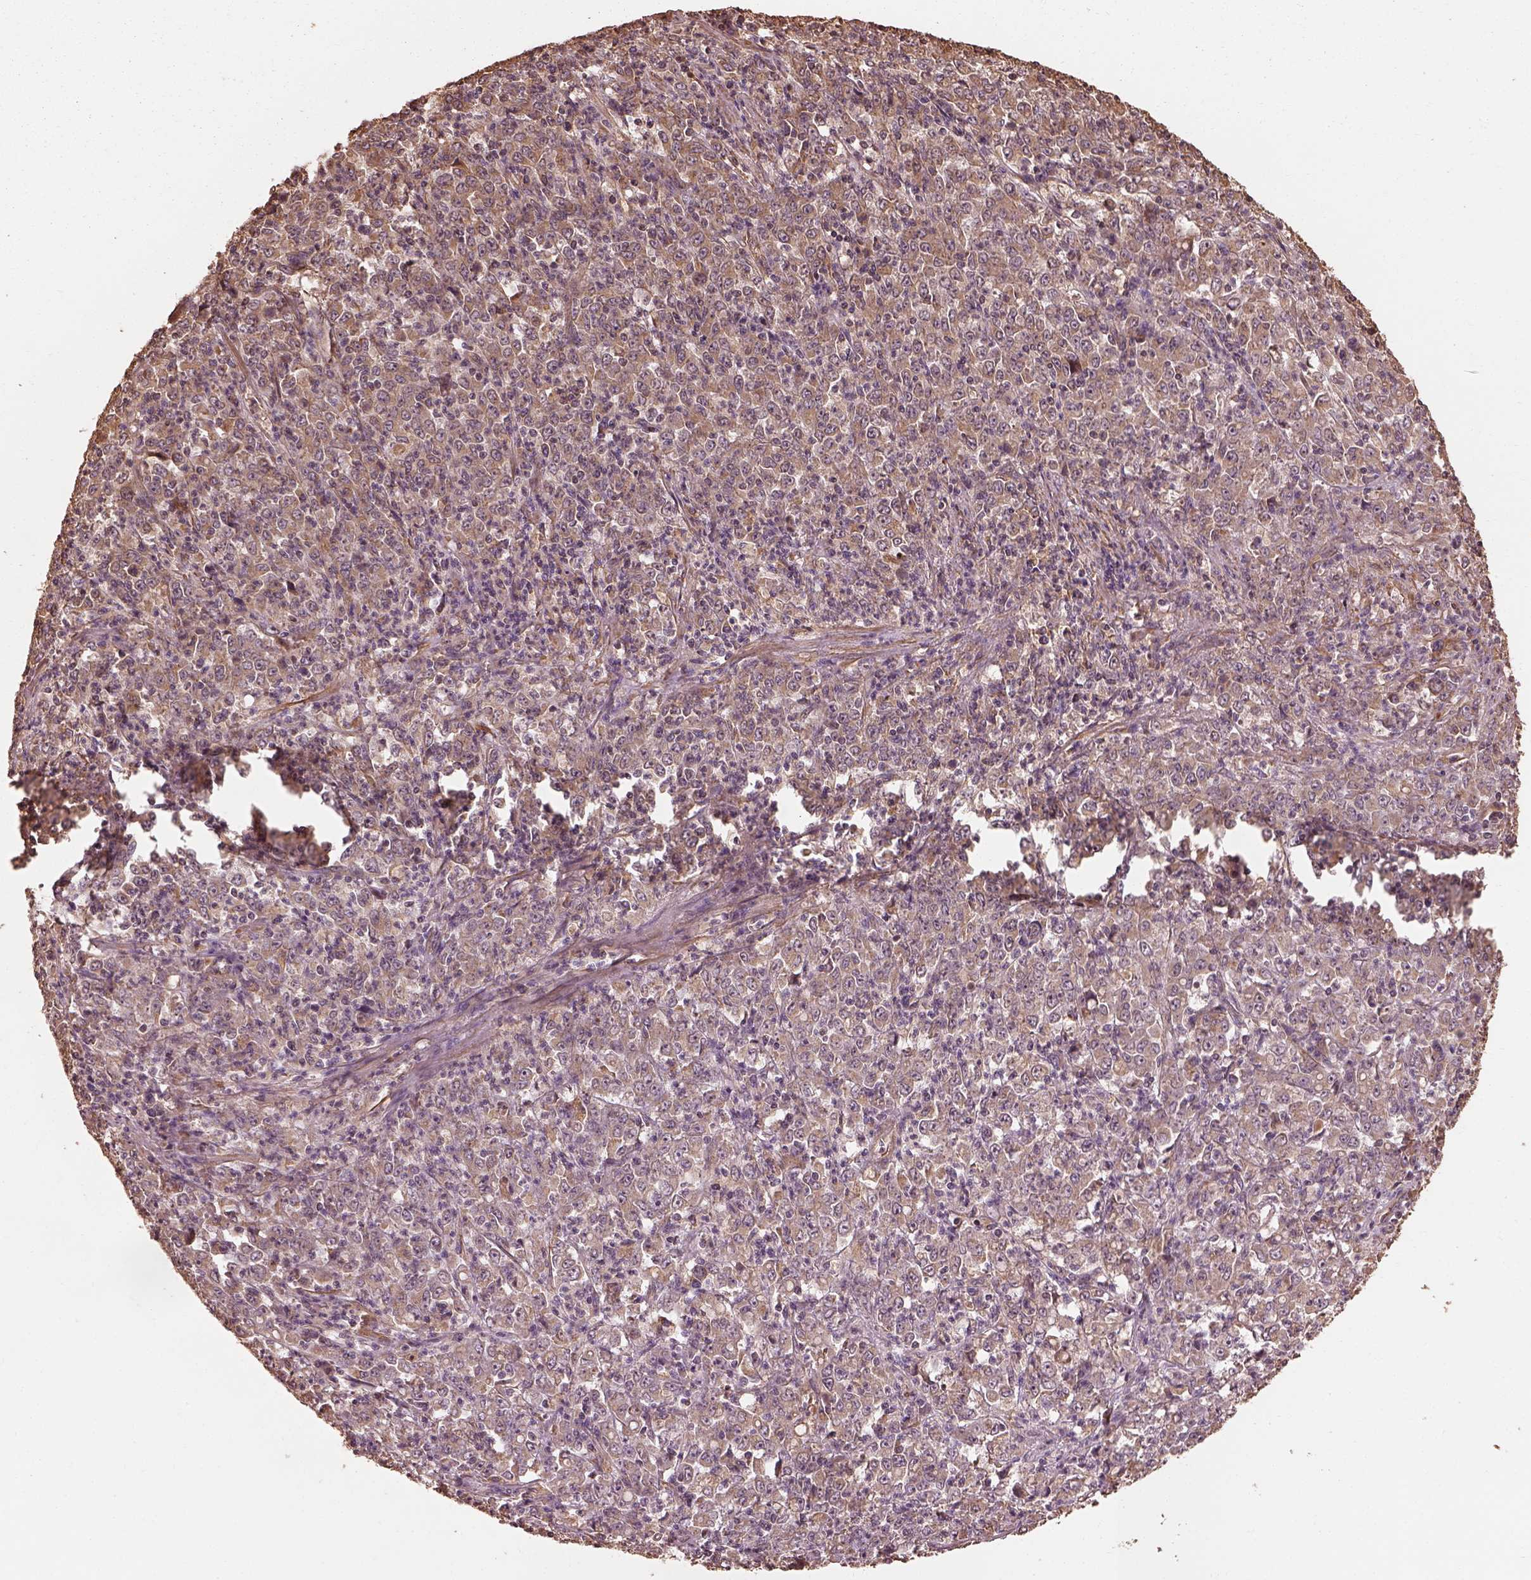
{"staining": {"intensity": "moderate", "quantity": ">75%", "location": "cytoplasmic/membranous"}, "tissue": "stomach cancer", "cell_type": "Tumor cells", "image_type": "cancer", "snomed": [{"axis": "morphology", "description": "Adenocarcinoma, NOS"}, {"axis": "topography", "description": "Stomach, lower"}], "caption": "A micrograph of human adenocarcinoma (stomach) stained for a protein reveals moderate cytoplasmic/membranous brown staining in tumor cells.", "gene": "METTL4", "patient": {"sex": "female", "age": 71}}